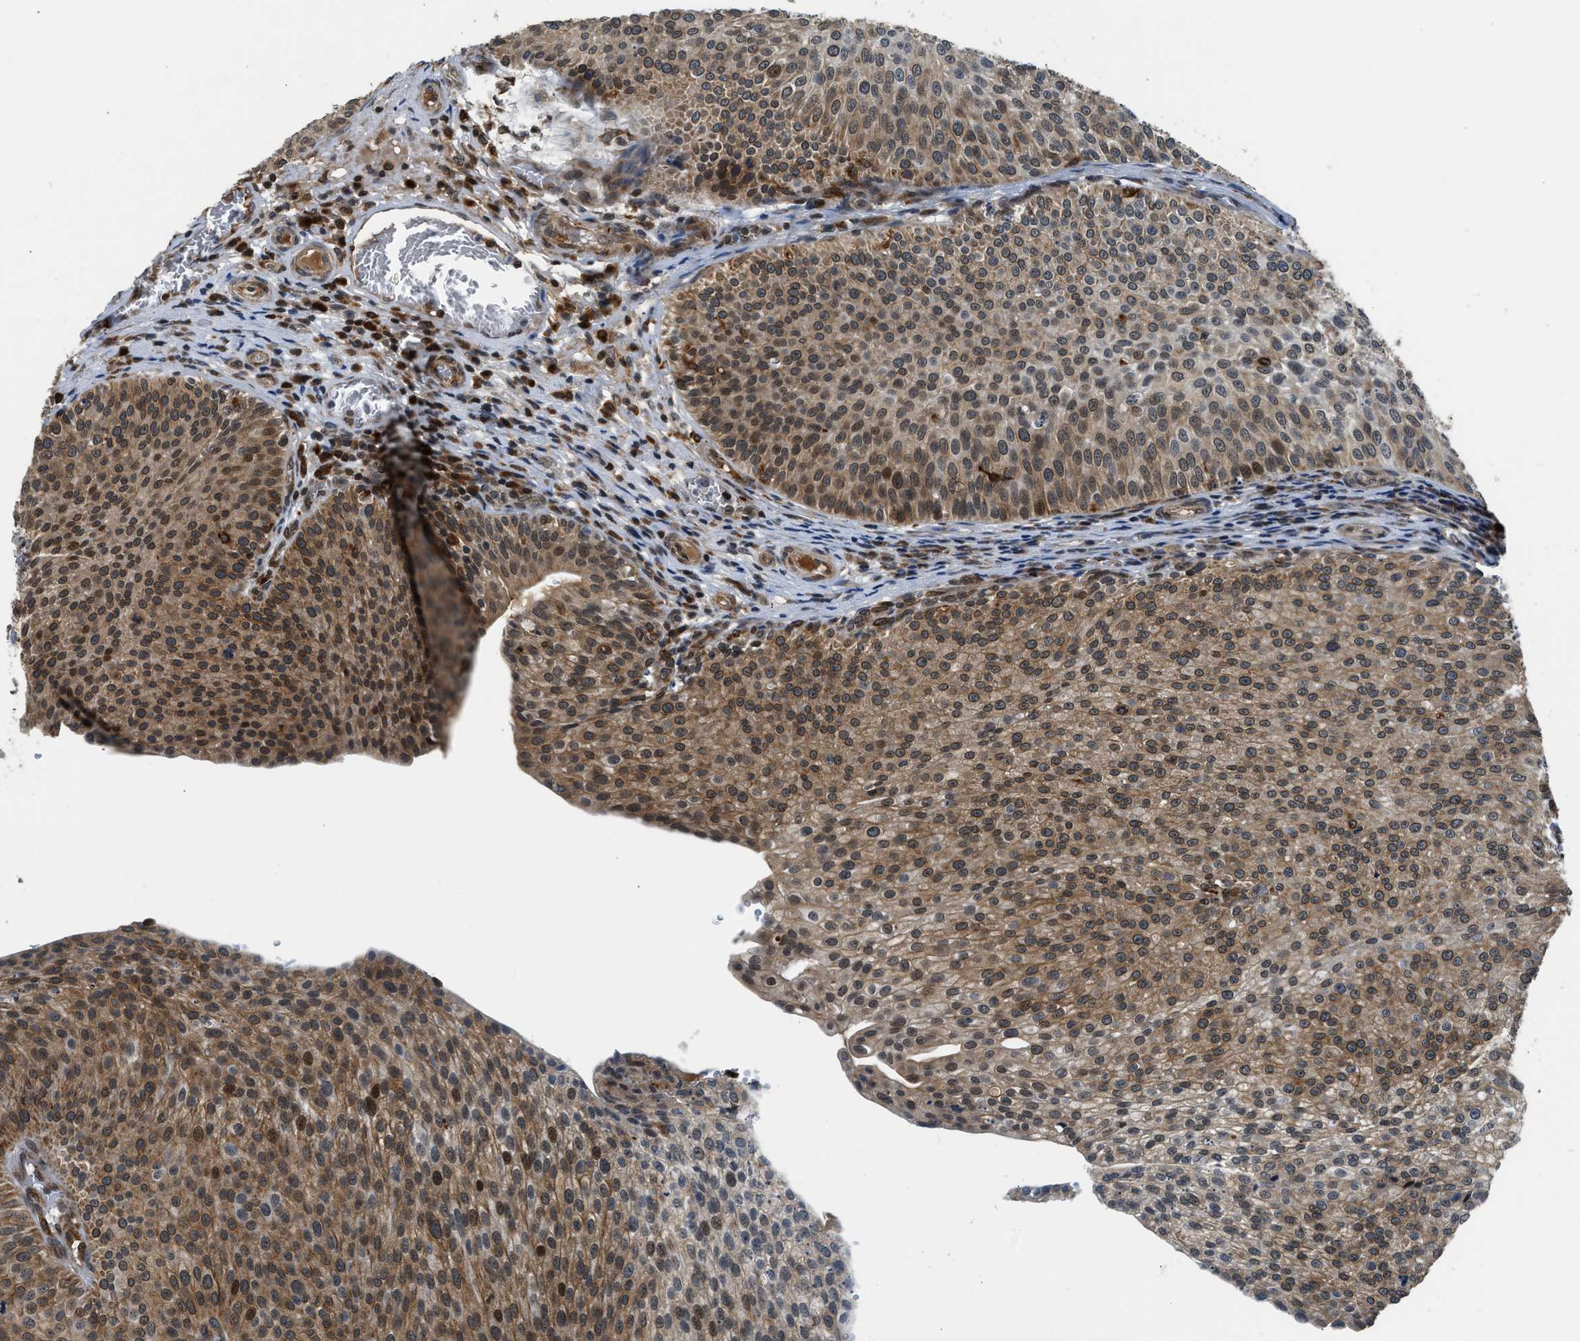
{"staining": {"intensity": "moderate", "quantity": ">75%", "location": "cytoplasmic/membranous,nuclear"}, "tissue": "urothelial cancer", "cell_type": "Tumor cells", "image_type": "cancer", "snomed": [{"axis": "morphology", "description": "Urothelial carcinoma, Low grade"}, {"axis": "topography", "description": "Smooth muscle"}, {"axis": "topography", "description": "Urinary bladder"}], "caption": "Tumor cells demonstrate medium levels of moderate cytoplasmic/membranous and nuclear positivity in about >75% of cells in human low-grade urothelial carcinoma. The protein is stained brown, and the nuclei are stained in blue (DAB IHC with brightfield microscopy, high magnification).", "gene": "RETREG3", "patient": {"sex": "male", "age": 60}}